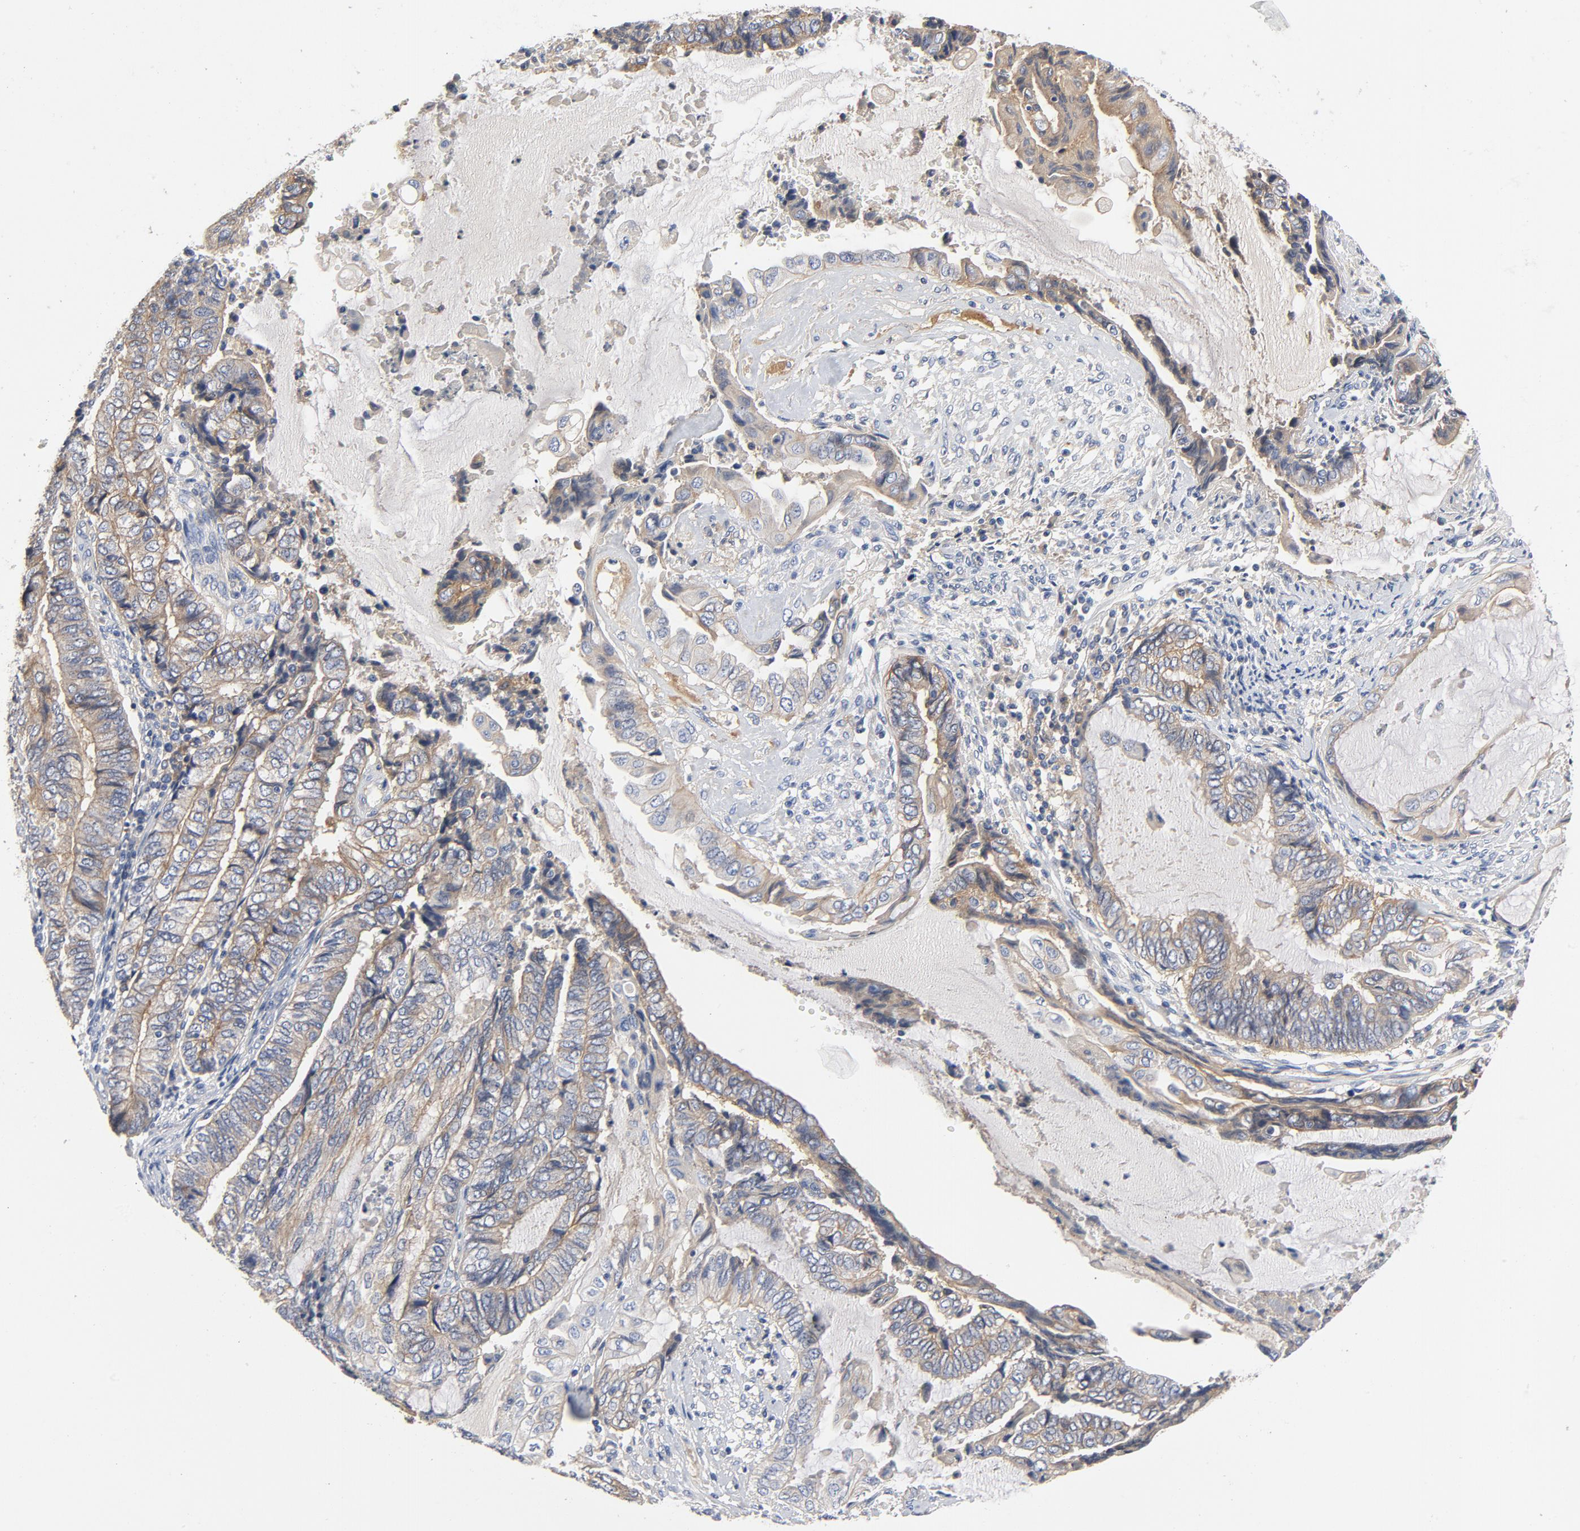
{"staining": {"intensity": "weak", "quantity": ">75%", "location": "cytoplasmic/membranous"}, "tissue": "endometrial cancer", "cell_type": "Tumor cells", "image_type": "cancer", "snomed": [{"axis": "morphology", "description": "Adenocarcinoma, NOS"}, {"axis": "topography", "description": "Uterus"}, {"axis": "topography", "description": "Endometrium"}], "caption": "Endometrial cancer stained with a protein marker displays weak staining in tumor cells.", "gene": "SRC", "patient": {"sex": "female", "age": 70}}